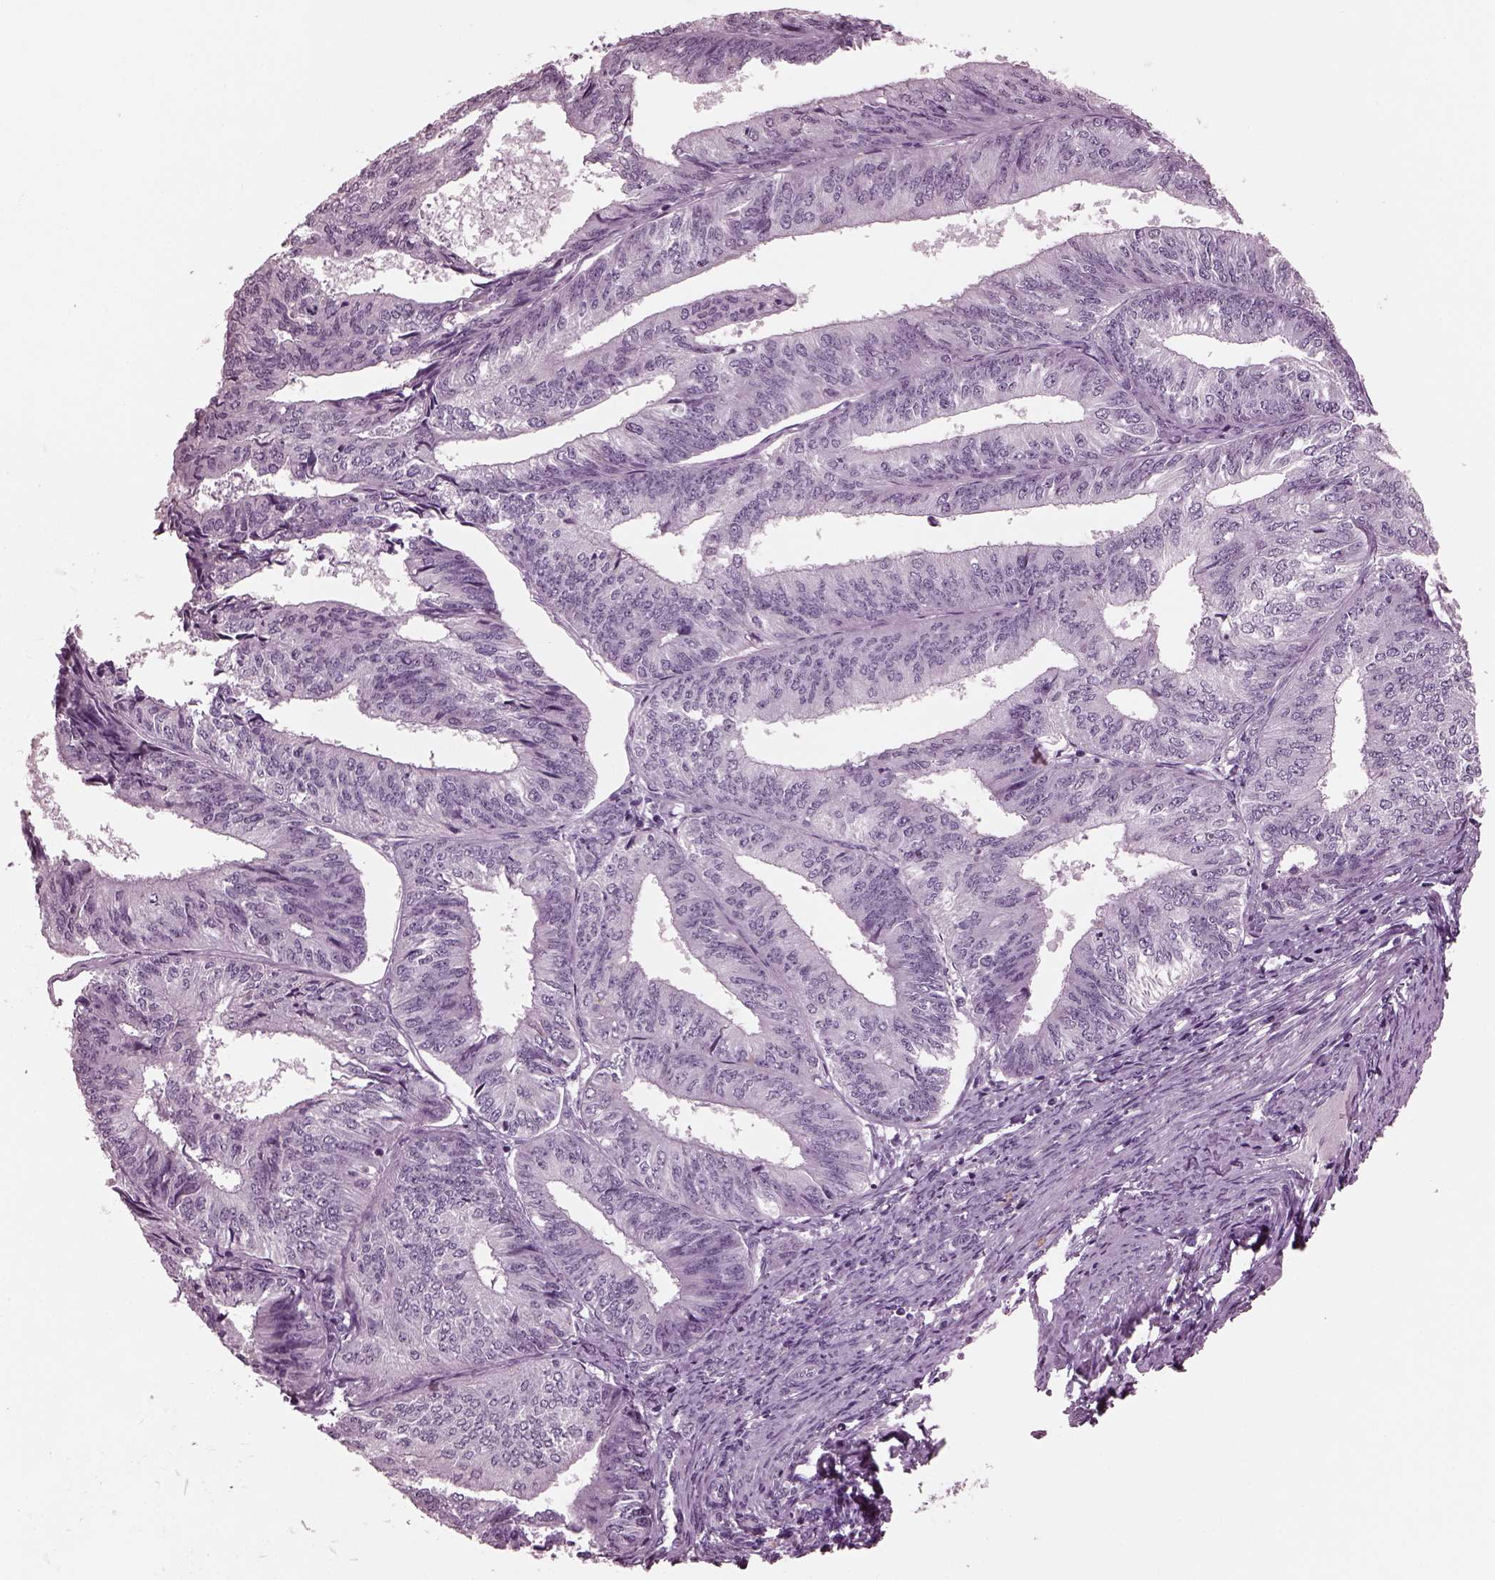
{"staining": {"intensity": "negative", "quantity": "none", "location": "none"}, "tissue": "endometrial cancer", "cell_type": "Tumor cells", "image_type": "cancer", "snomed": [{"axis": "morphology", "description": "Adenocarcinoma, NOS"}, {"axis": "topography", "description": "Endometrium"}], "caption": "A photomicrograph of endometrial cancer (adenocarcinoma) stained for a protein displays no brown staining in tumor cells.", "gene": "MIB2", "patient": {"sex": "female", "age": 58}}